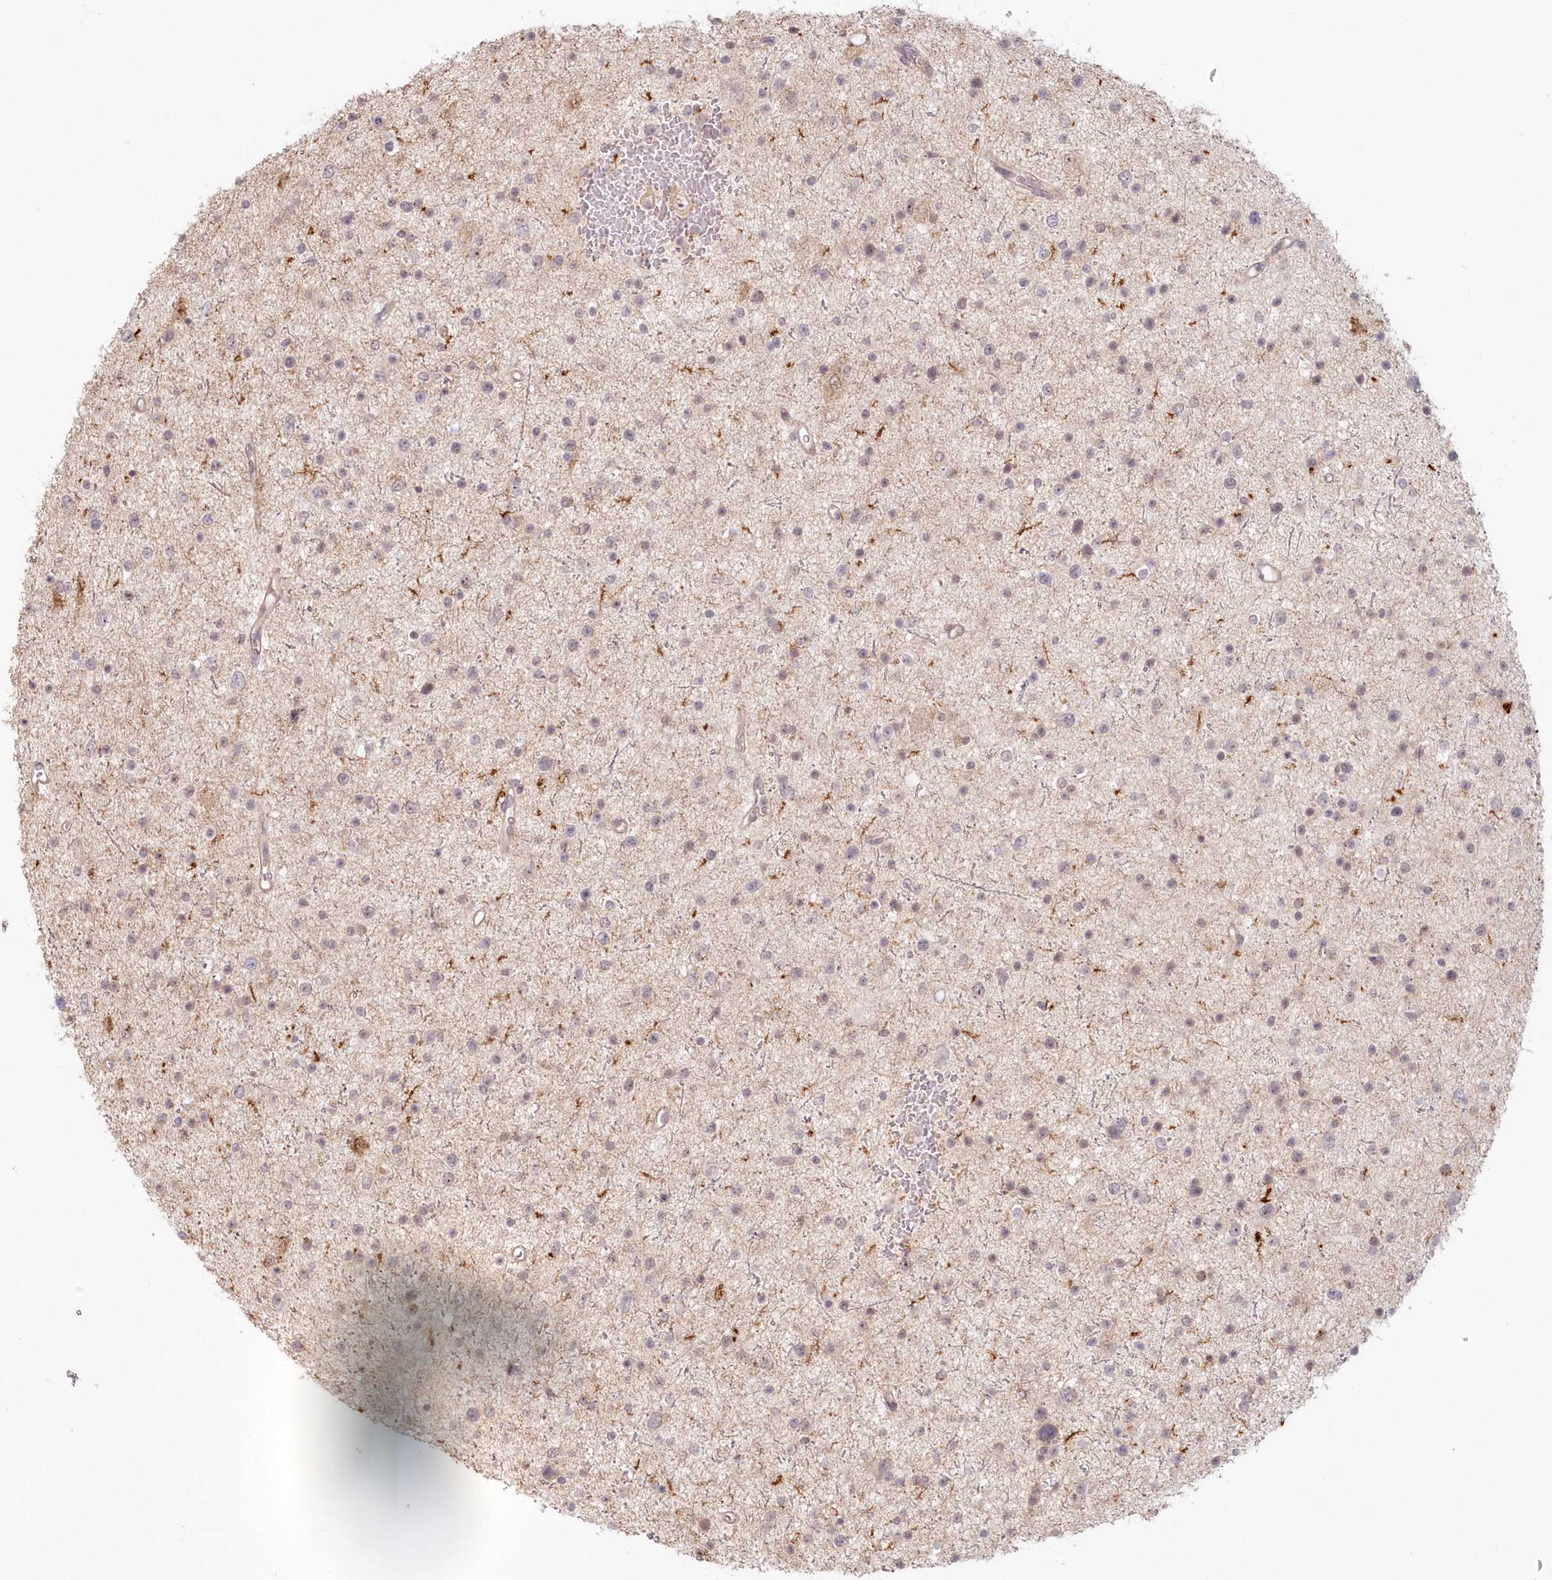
{"staining": {"intensity": "weak", "quantity": "<25%", "location": "cytoplasmic/membranous,nuclear"}, "tissue": "glioma", "cell_type": "Tumor cells", "image_type": "cancer", "snomed": [{"axis": "morphology", "description": "Glioma, malignant, Low grade"}, {"axis": "topography", "description": "Brain"}], "caption": "A histopathology image of low-grade glioma (malignant) stained for a protein exhibits no brown staining in tumor cells. The staining was performed using DAB (3,3'-diaminobenzidine) to visualize the protein expression in brown, while the nuclei were stained in blue with hematoxylin (Magnification: 20x).", "gene": "TOGARAM2", "patient": {"sex": "female", "age": 37}}